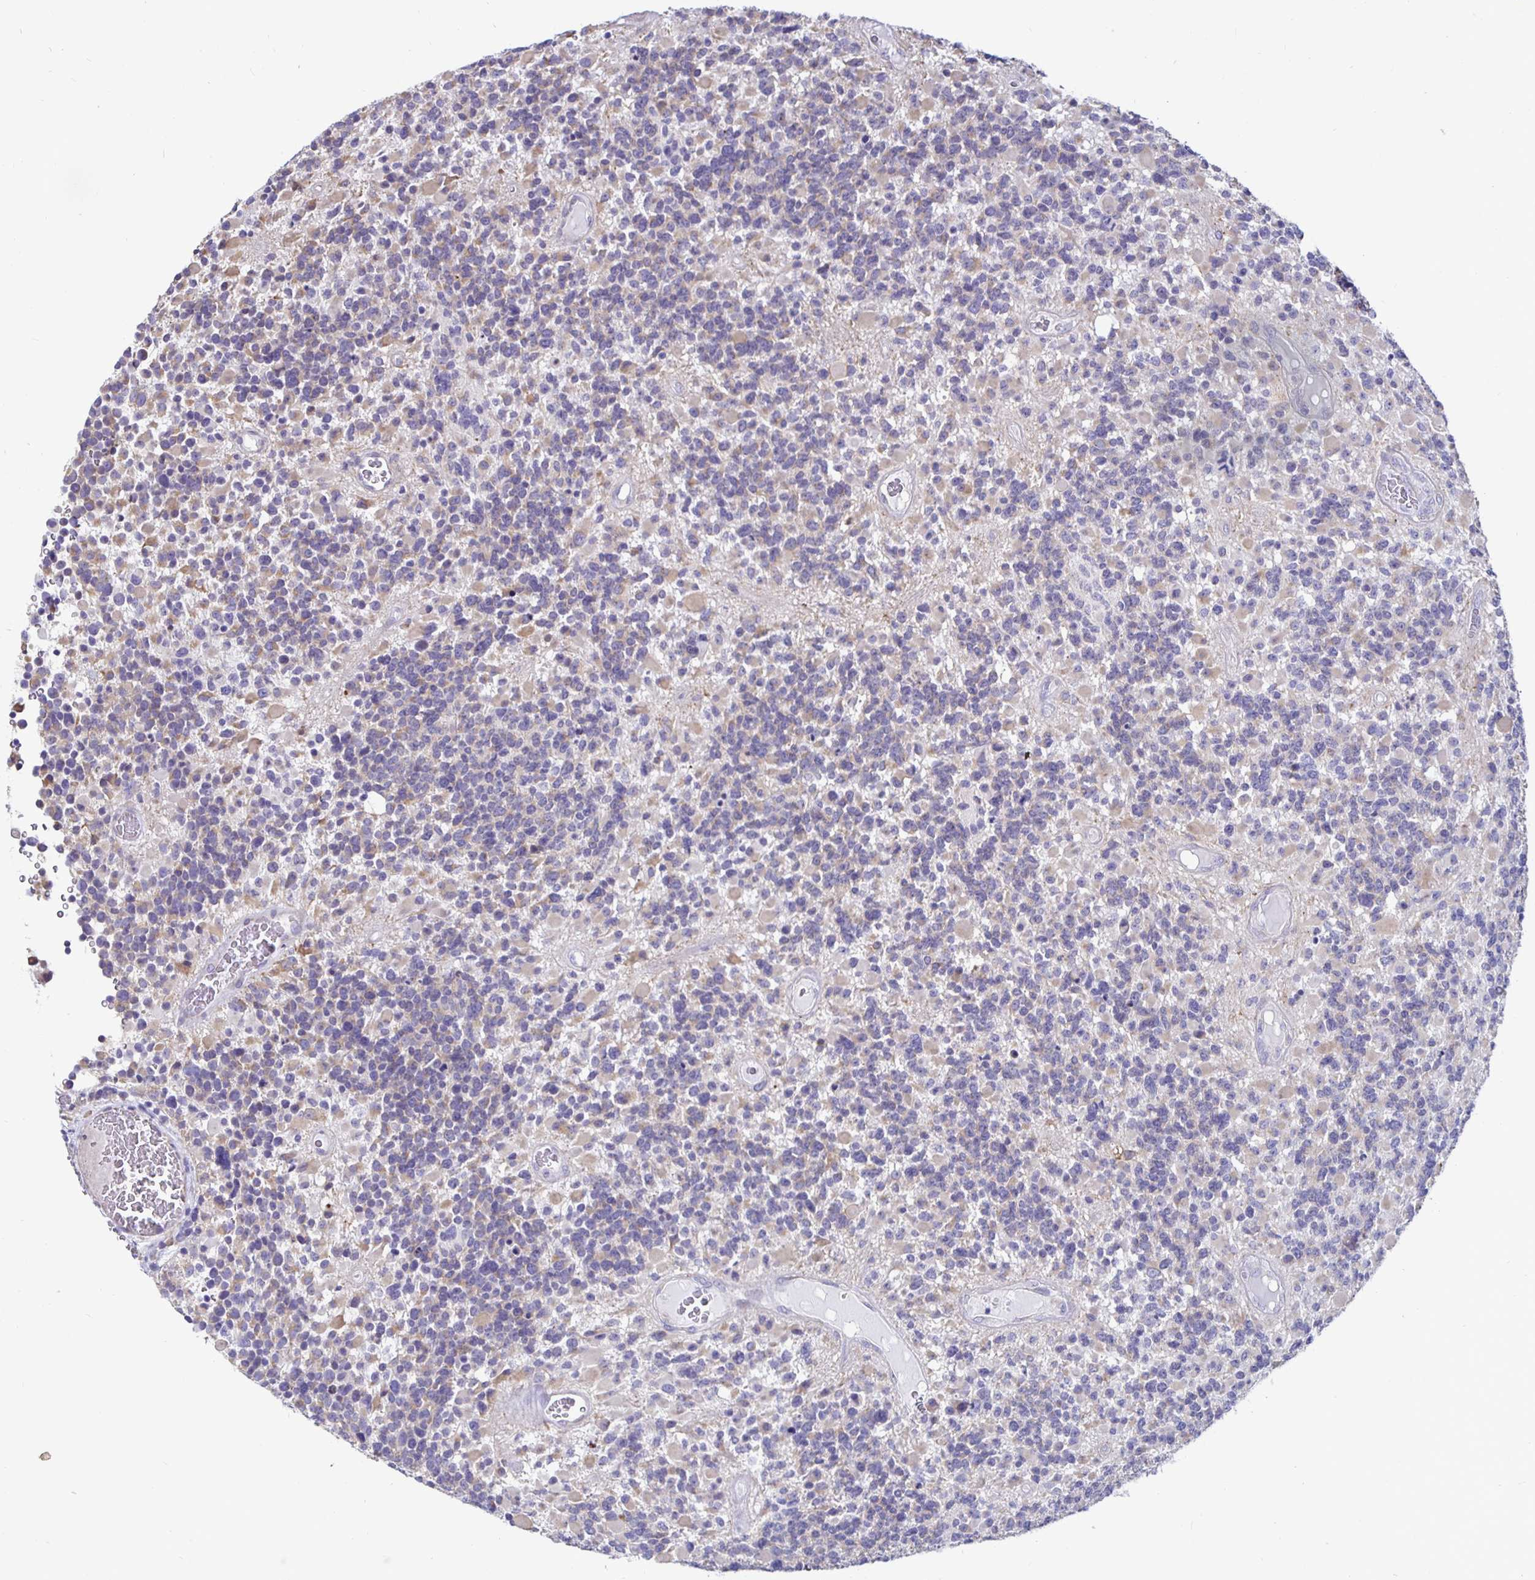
{"staining": {"intensity": "weak", "quantity": "25%-75%", "location": "cytoplasmic/membranous"}, "tissue": "glioma", "cell_type": "Tumor cells", "image_type": "cancer", "snomed": [{"axis": "morphology", "description": "Glioma, malignant, High grade"}, {"axis": "topography", "description": "Brain"}], "caption": "Glioma tissue shows weak cytoplasmic/membranous staining in approximately 25%-75% of tumor cells, visualized by immunohistochemistry.", "gene": "DNAI2", "patient": {"sex": "female", "age": 40}}